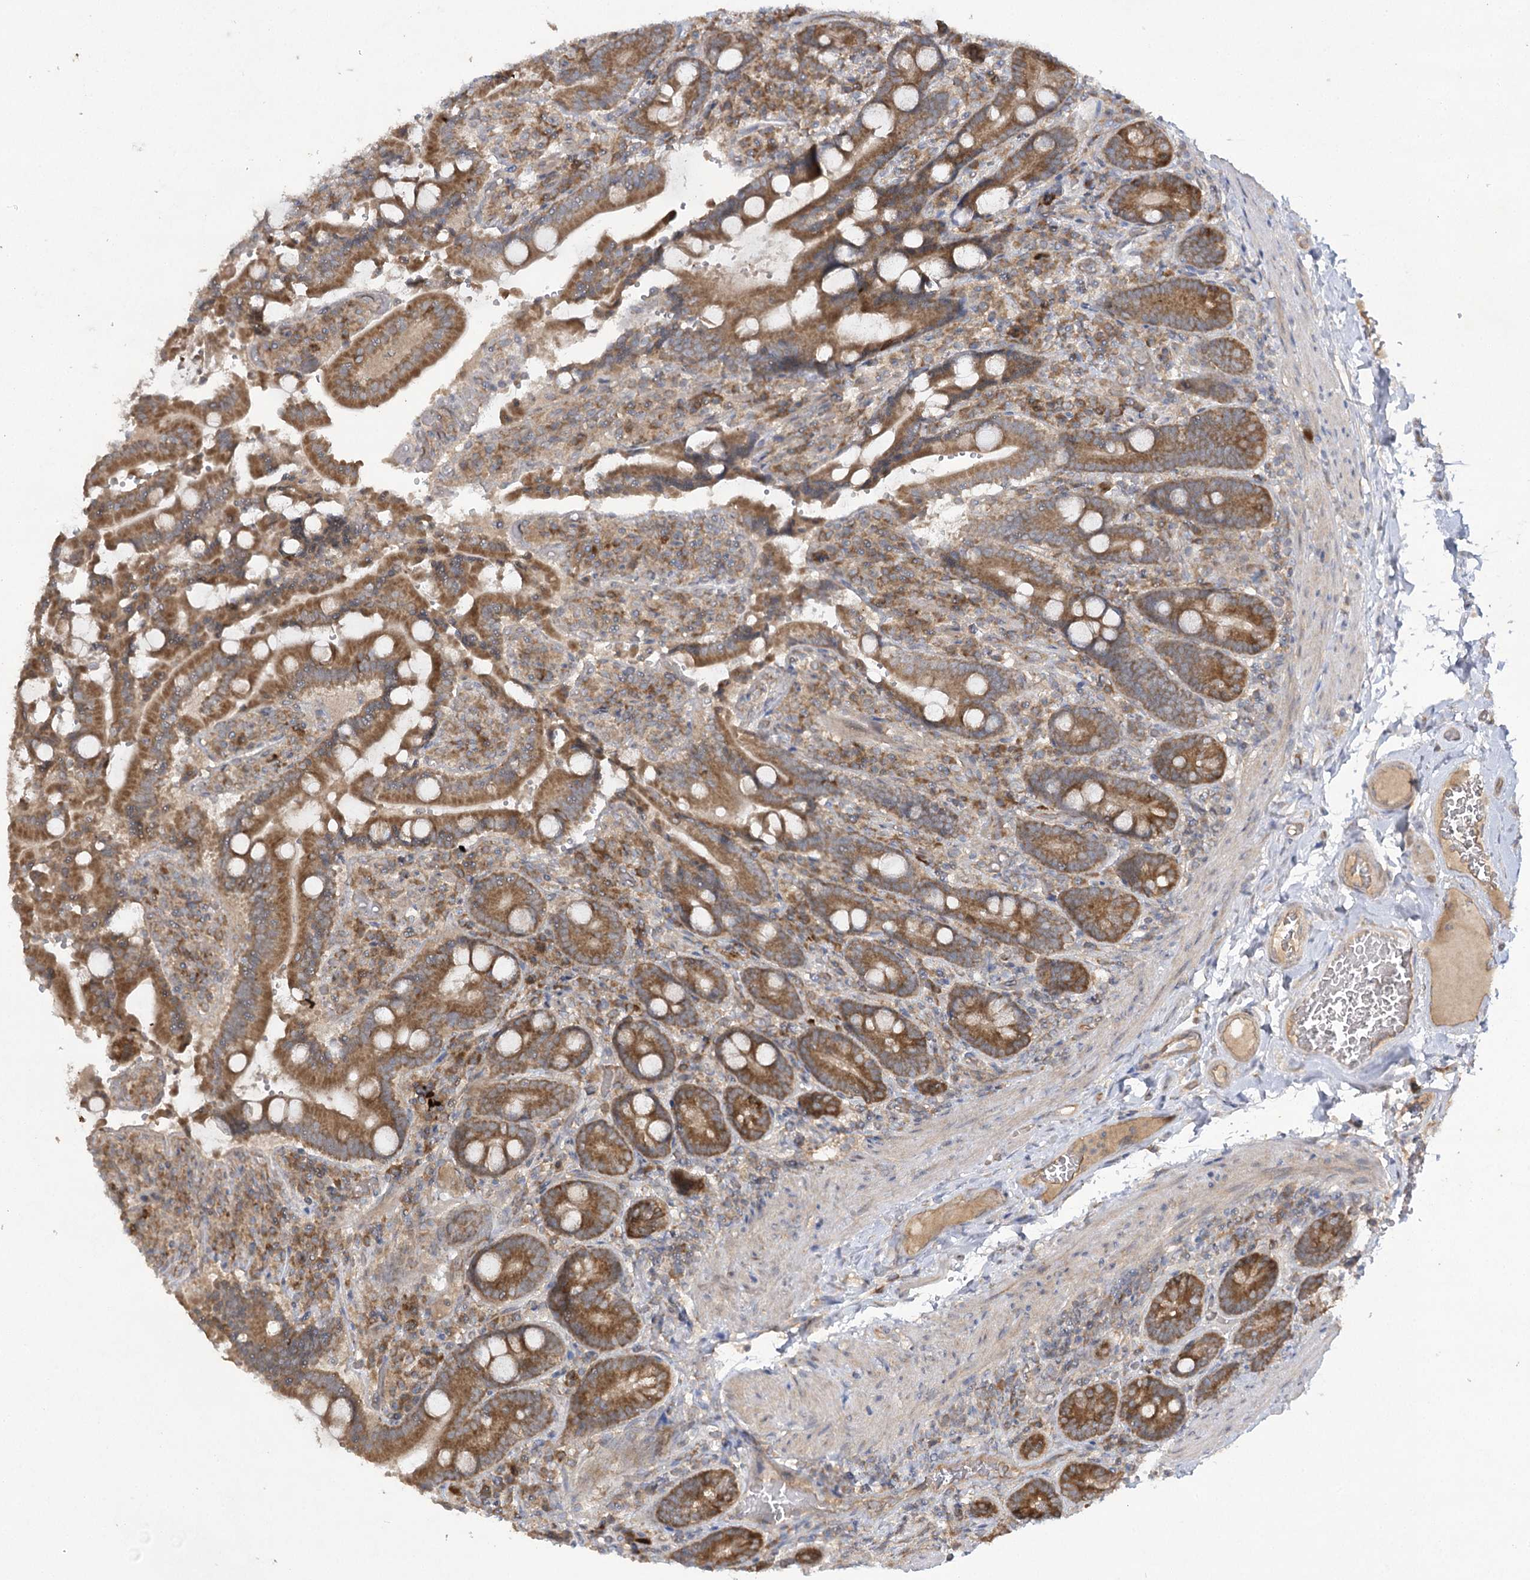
{"staining": {"intensity": "moderate", "quantity": ">75%", "location": "cytoplasmic/membranous"}, "tissue": "duodenum", "cell_type": "Glandular cells", "image_type": "normal", "snomed": [{"axis": "morphology", "description": "Normal tissue, NOS"}, {"axis": "topography", "description": "Duodenum"}], "caption": "A medium amount of moderate cytoplasmic/membranous positivity is present in about >75% of glandular cells in unremarkable duodenum.", "gene": "TRAF3IP1", "patient": {"sex": "female", "age": 62}}